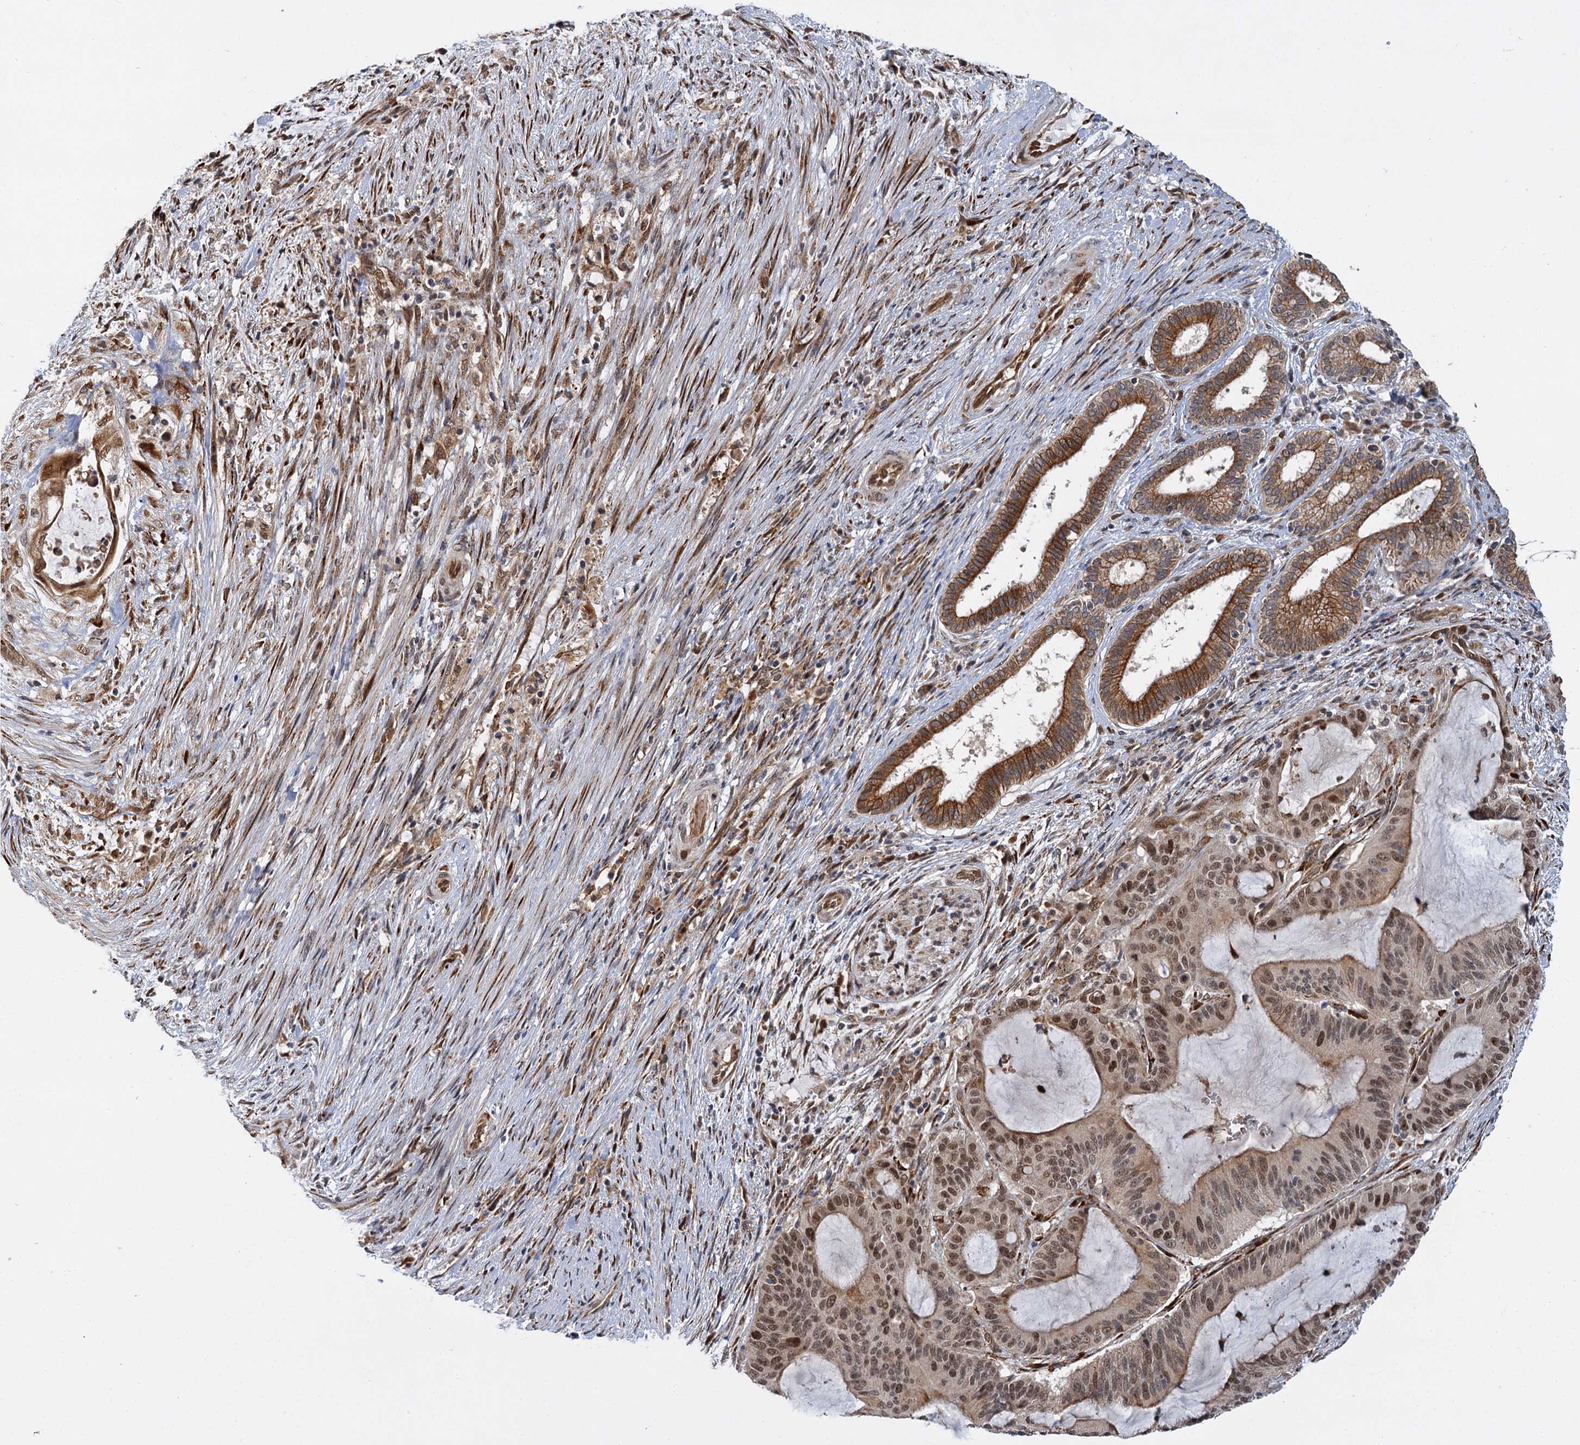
{"staining": {"intensity": "moderate", "quantity": ">75%", "location": "nuclear"}, "tissue": "liver cancer", "cell_type": "Tumor cells", "image_type": "cancer", "snomed": [{"axis": "morphology", "description": "Normal tissue, NOS"}, {"axis": "morphology", "description": "Cholangiocarcinoma"}, {"axis": "topography", "description": "Liver"}, {"axis": "topography", "description": "Peripheral nerve tissue"}], "caption": "Protein expression analysis of human liver cancer reveals moderate nuclear staining in approximately >75% of tumor cells. (IHC, brightfield microscopy, high magnification).", "gene": "APBA2", "patient": {"sex": "female", "age": 73}}